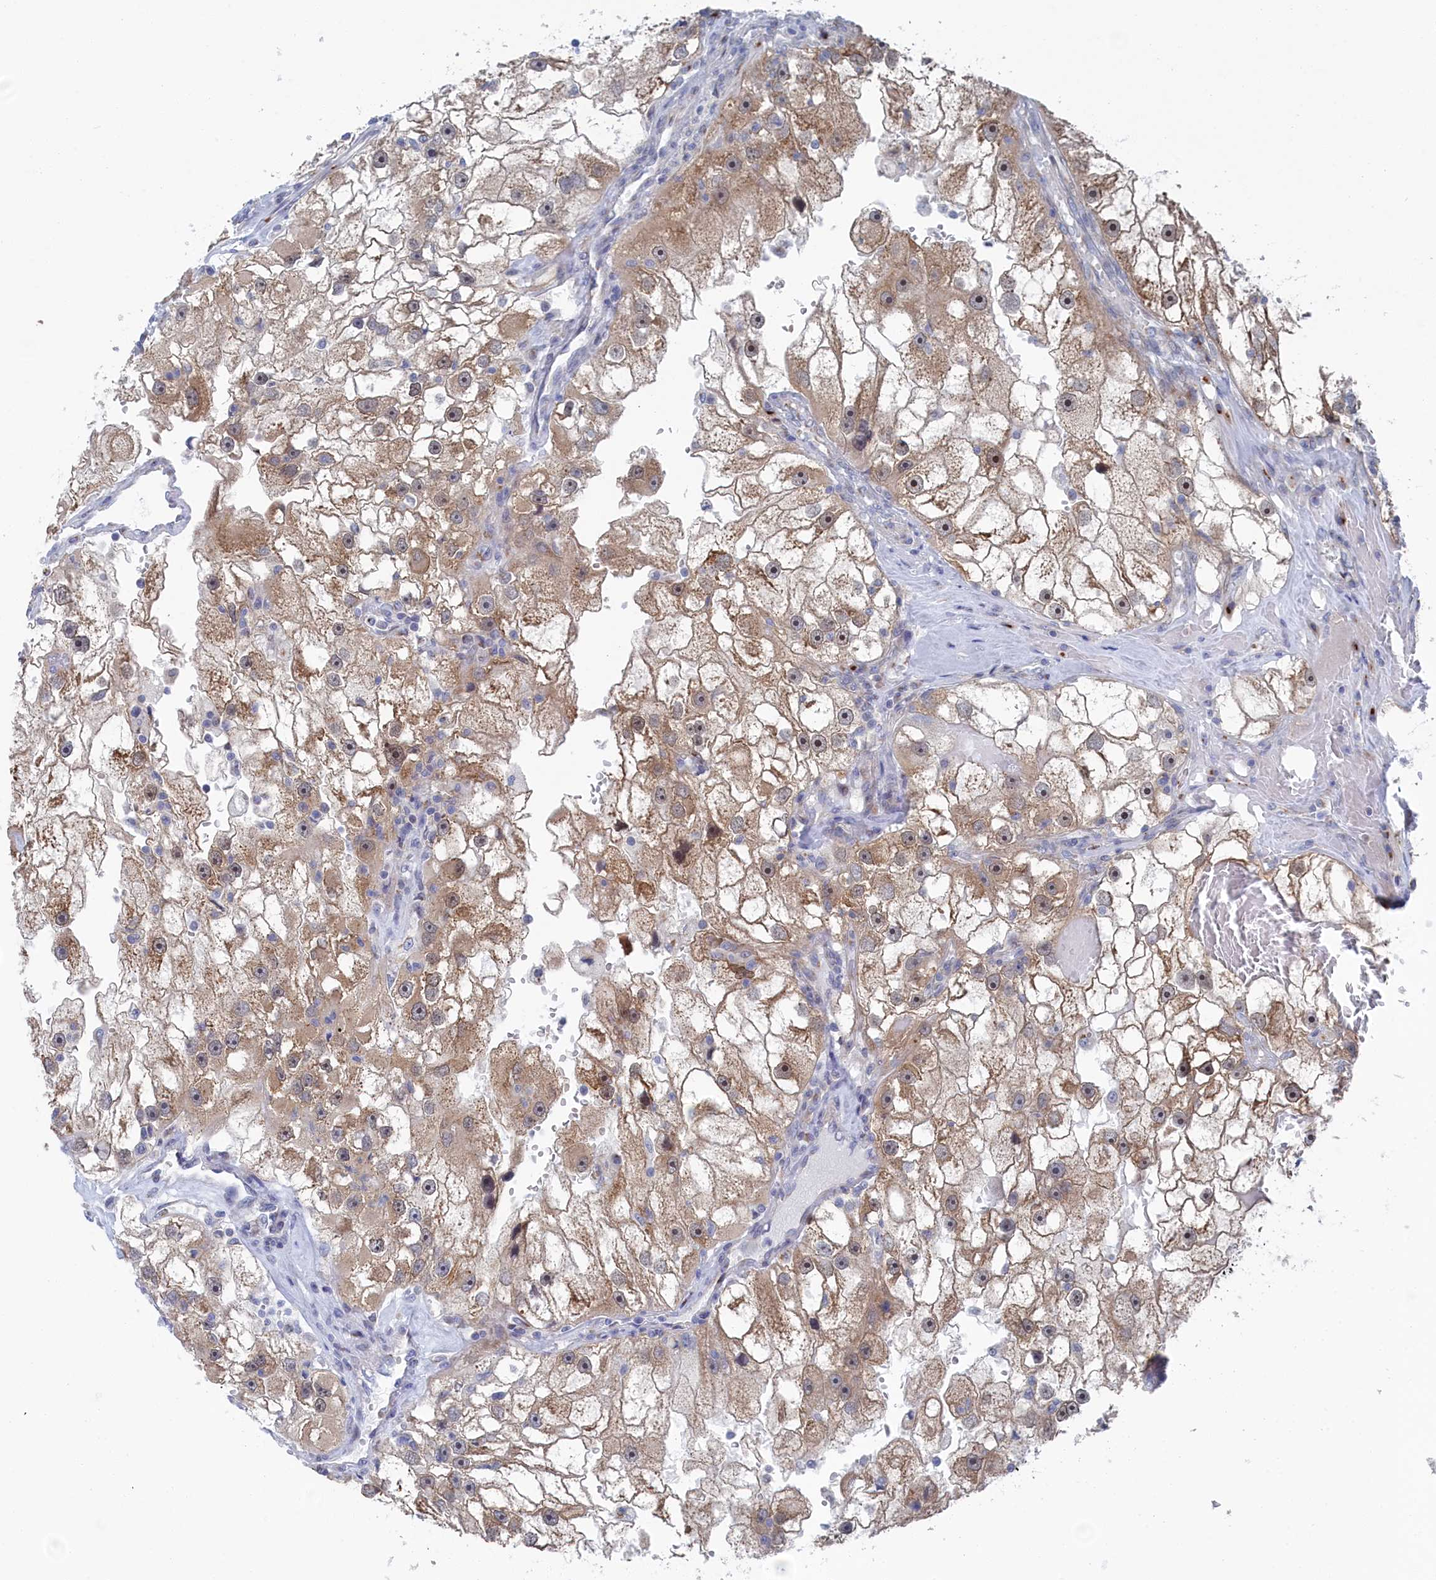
{"staining": {"intensity": "moderate", "quantity": ">75%", "location": "cytoplasmic/membranous,nuclear"}, "tissue": "renal cancer", "cell_type": "Tumor cells", "image_type": "cancer", "snomed": [{"axis": "morphology", "description": "Adenocarcinoma, NOS"}, {"axis": "topography", "description": "Kidney"}], "caption": "DAB (3,3'-diaminobenzidine) immunohistochemical staining of human adenocarcinoma (renal) demonstrates moderate cytoplasmic/membranous and nuclear protein expression in approximately >75% of tumor cells.", "gene": "IRX1", "patient": {"sex": "male", "age": 63}}